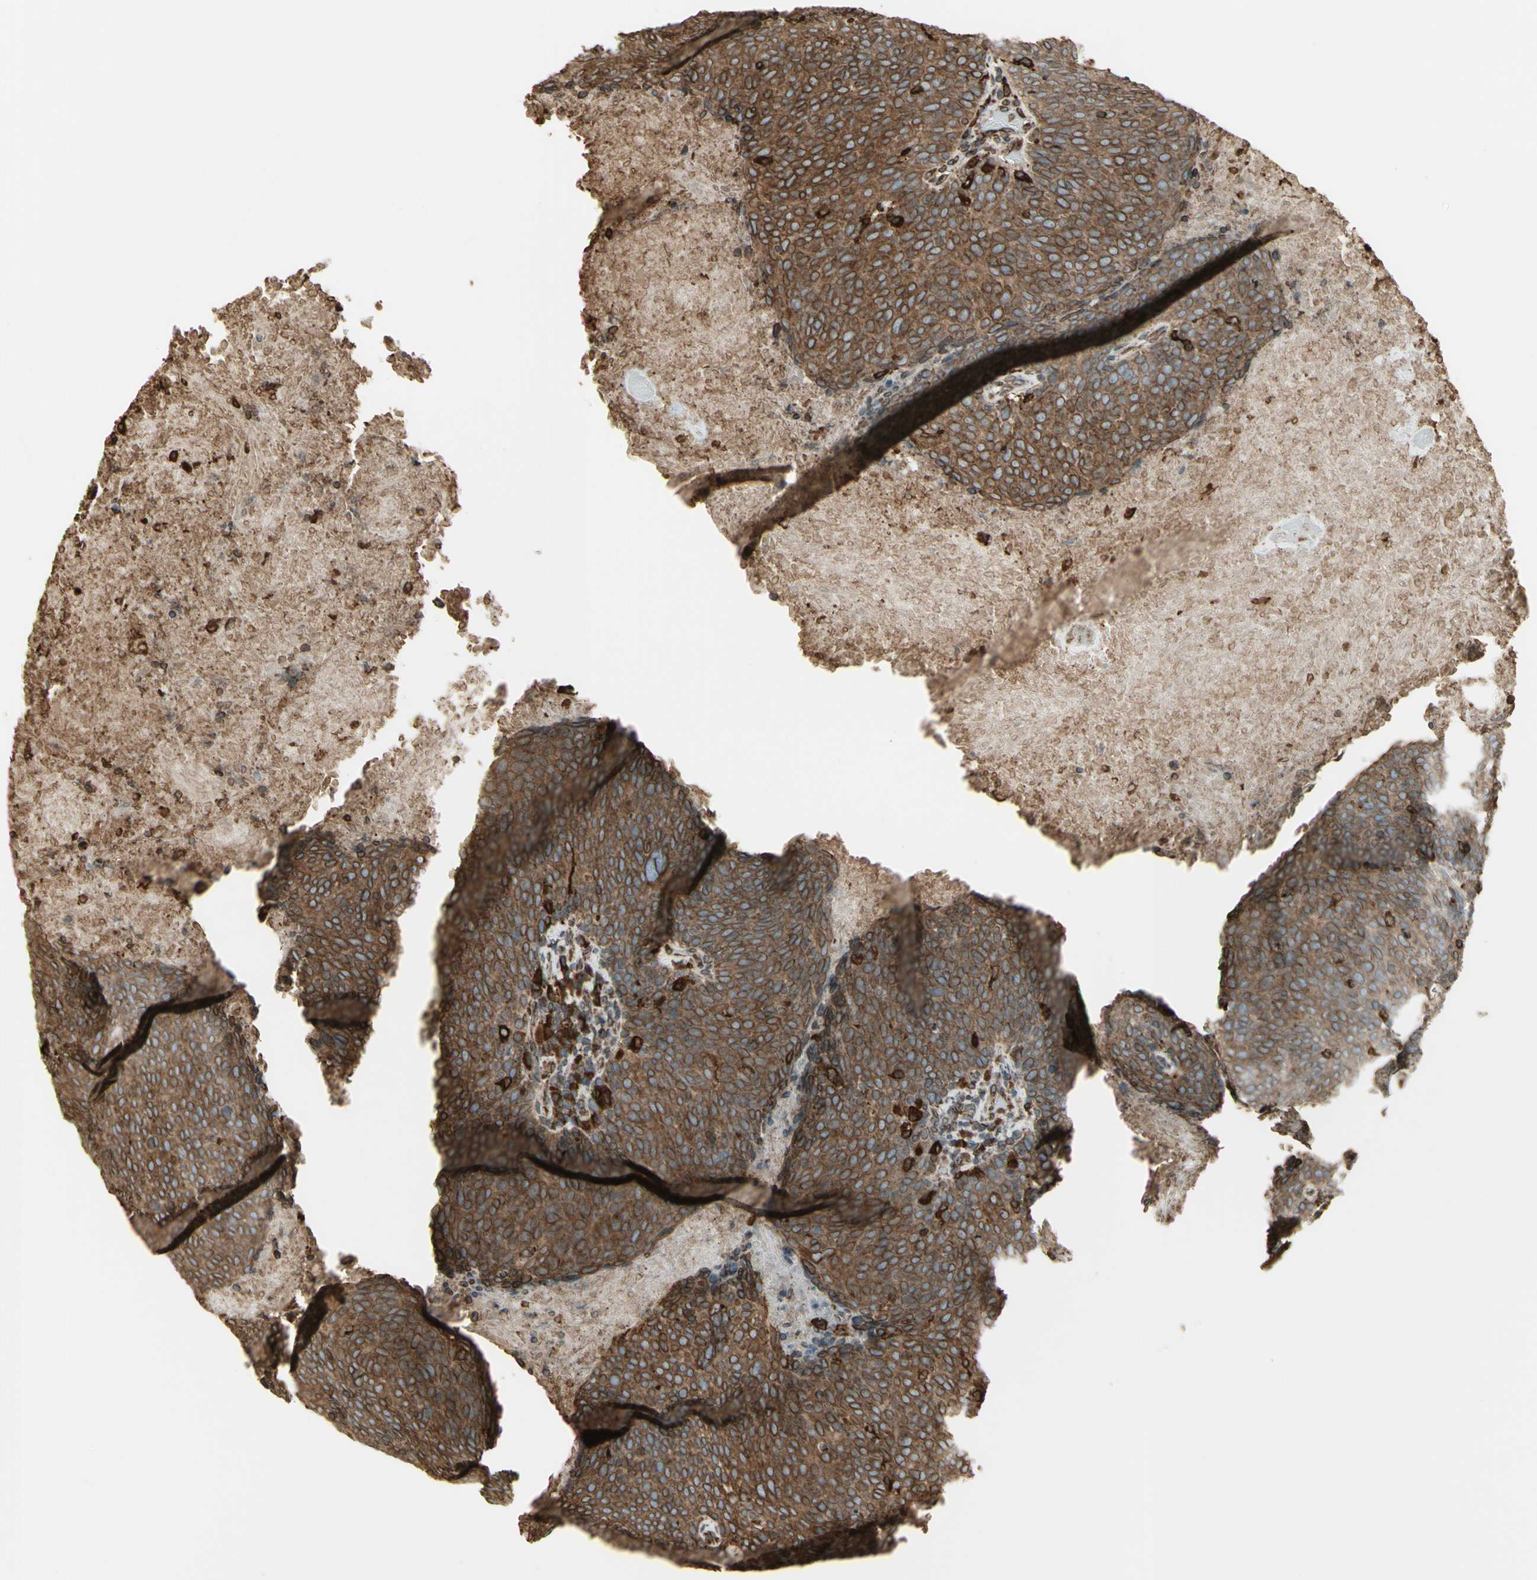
{"staining": {"intensity": "moderate", "quantity": ">75%", "location": "cytoplasmic/membranous"}, "tissue": "head and neck cancer", "cell_type": "Tumor cells", "image_type": "cancer", "snomed": [{"axis": "morphology", "description": "Squamous cell carcinoma, NOS"}, {"axis": "morphology", "description": "Squamous cell carcinoma, metastatic, NOS"}, {"axis": "topography", "description": "Lymph node"}, {"axis": "topography", "description": "Head-Neck"}], "caption": "The image reveals immunohistochemical staining of head and neck squamous cell carcinoma. There is moderate cytoplasmic/membranous expression is seen in approximately >75% of tumor cells.", "gene": "CANX", "patient": {"sex": "male", "age": 62}}